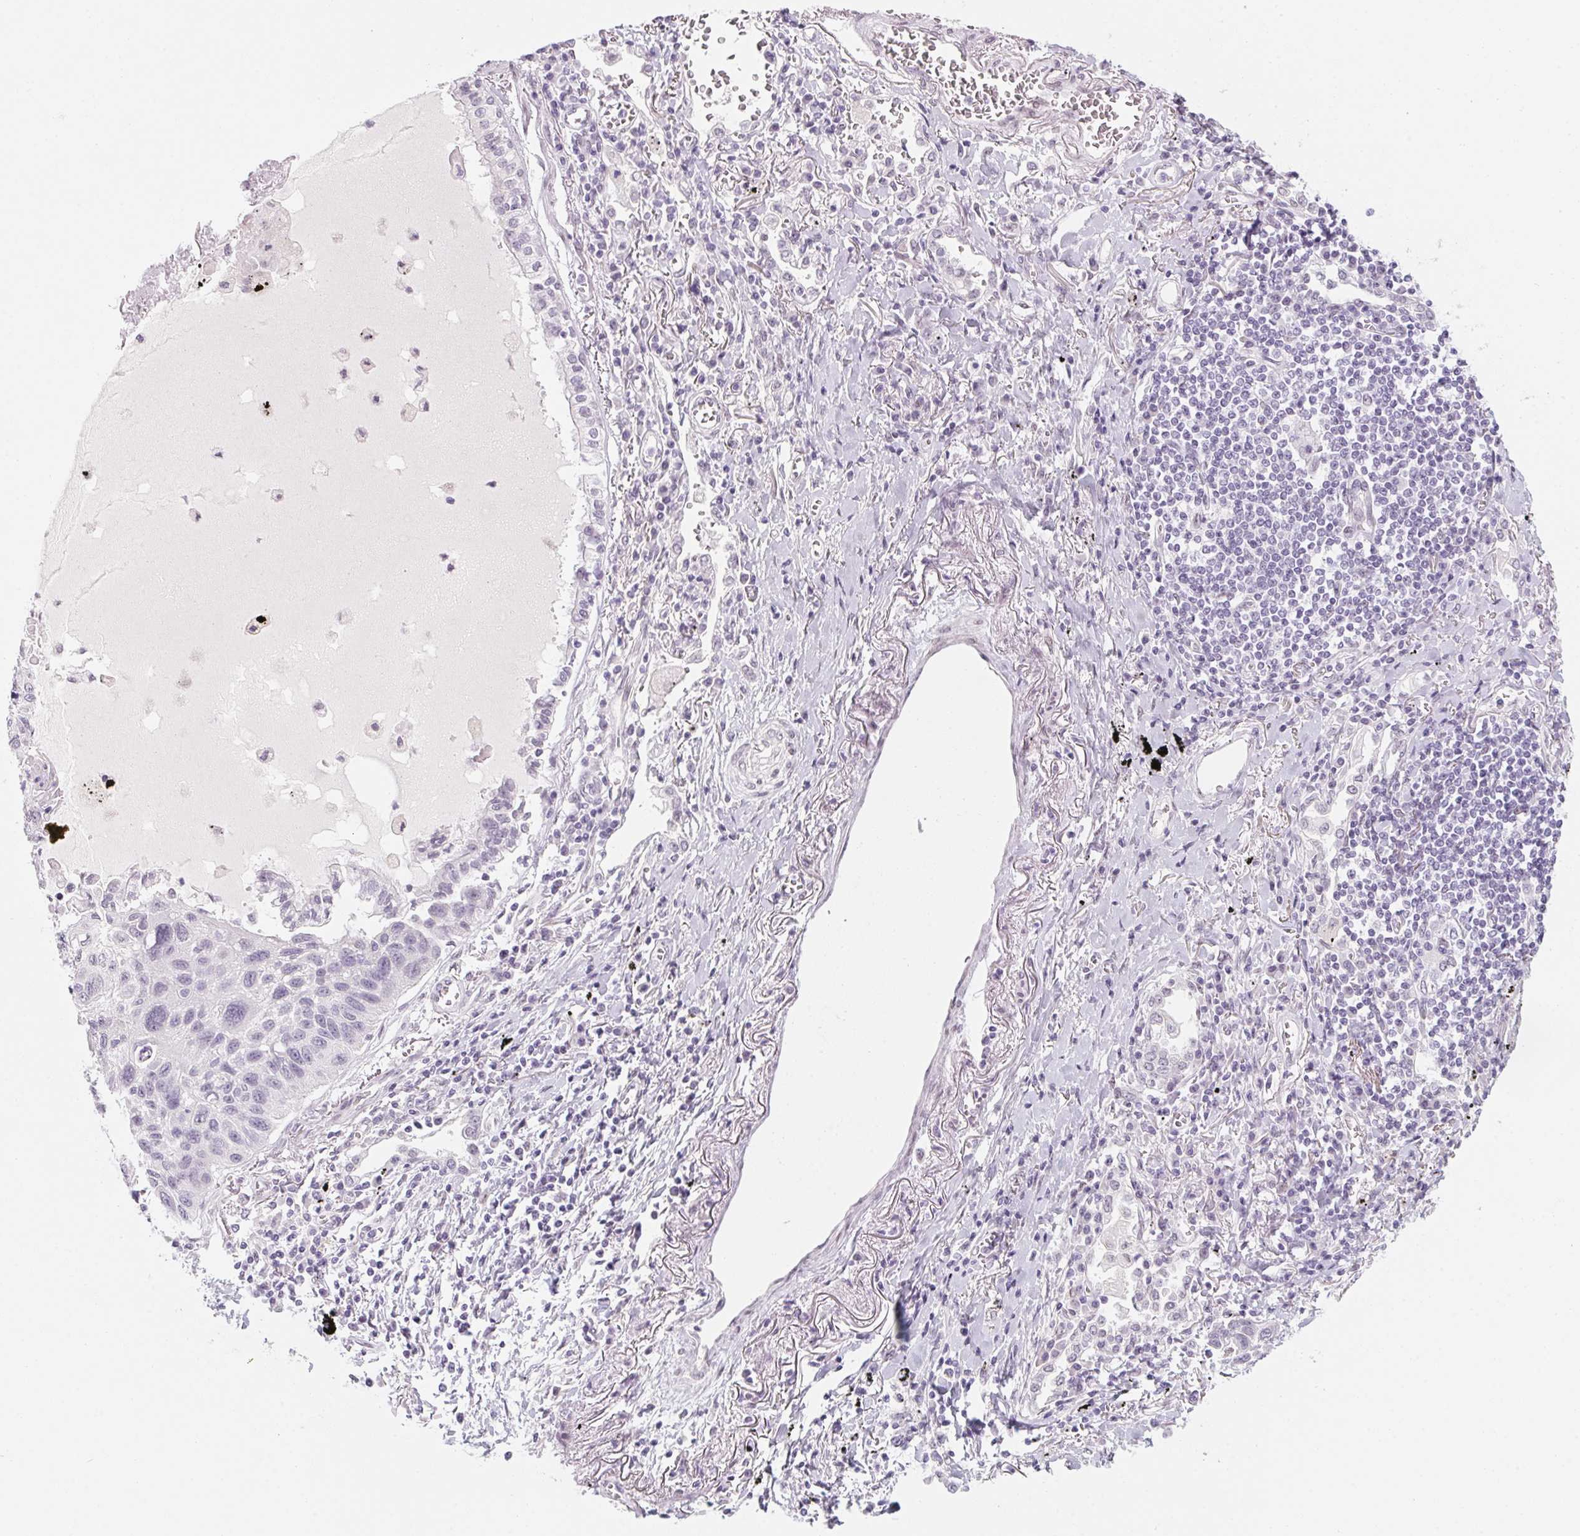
{"staining": {"intensity": "negative", "quantity": "none", "location": "none"}, "tissue": "lung cancer", "cell_type": "Tumor cells", "image_type": "cancer", "snomed": [{"axis": "morphology", "description": "Squamous cell carcinoma, NOS"}, {"axis": "topography", "description": "Lung"}], "caption": "Lung cancer (squamous cell carcinoma) stained for a protein using immunohistochemistry reveals no positivity tumor cells.", "gene": "KCNQ2", "patient": {"sex": "male", "age": 78}}